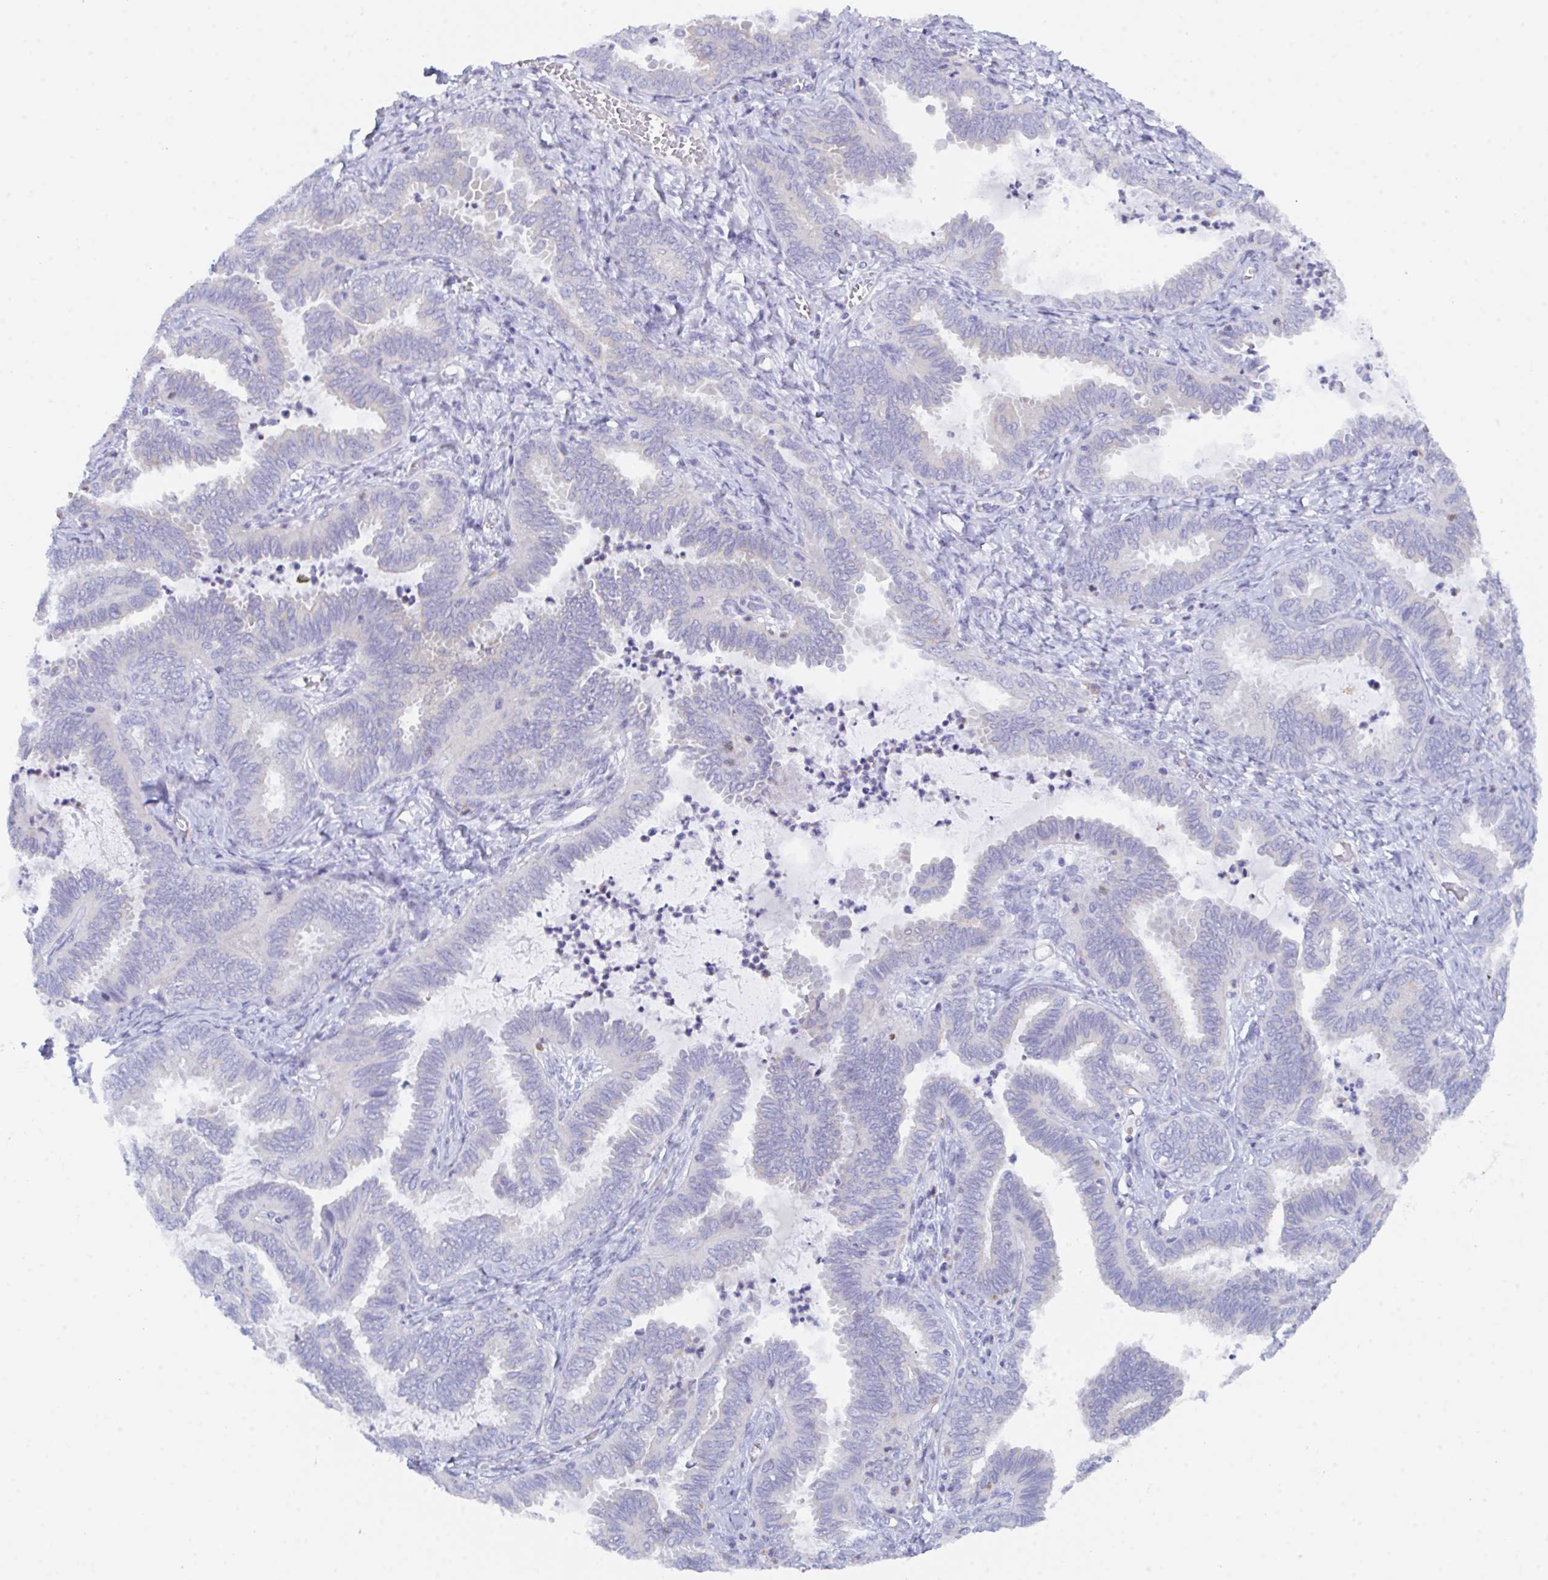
{"staining": {"intensity": "negative", "quantity": "none", "location": "none"}, "tissue": "ovarian cancer", "cell_type": "Tumor cells", "image_type": "cancer", "snomed": [{"axis": "morphology", "description": "Carcinoma, endometroid"}, {"axis": "topography", "description": "Ovary"}], "caption": "Immunohistochemistry image of neoplastic tissue: endometroid carcinoma (ovarian) stained with DAB demonstrates no significant protein positivity in tumor cells. (Brightfield microscopy of DAB immunohistochemistry (IHC) at high magnification).", "gene": "CEP170B", "patient": {"sex": "female", "age": 70}}